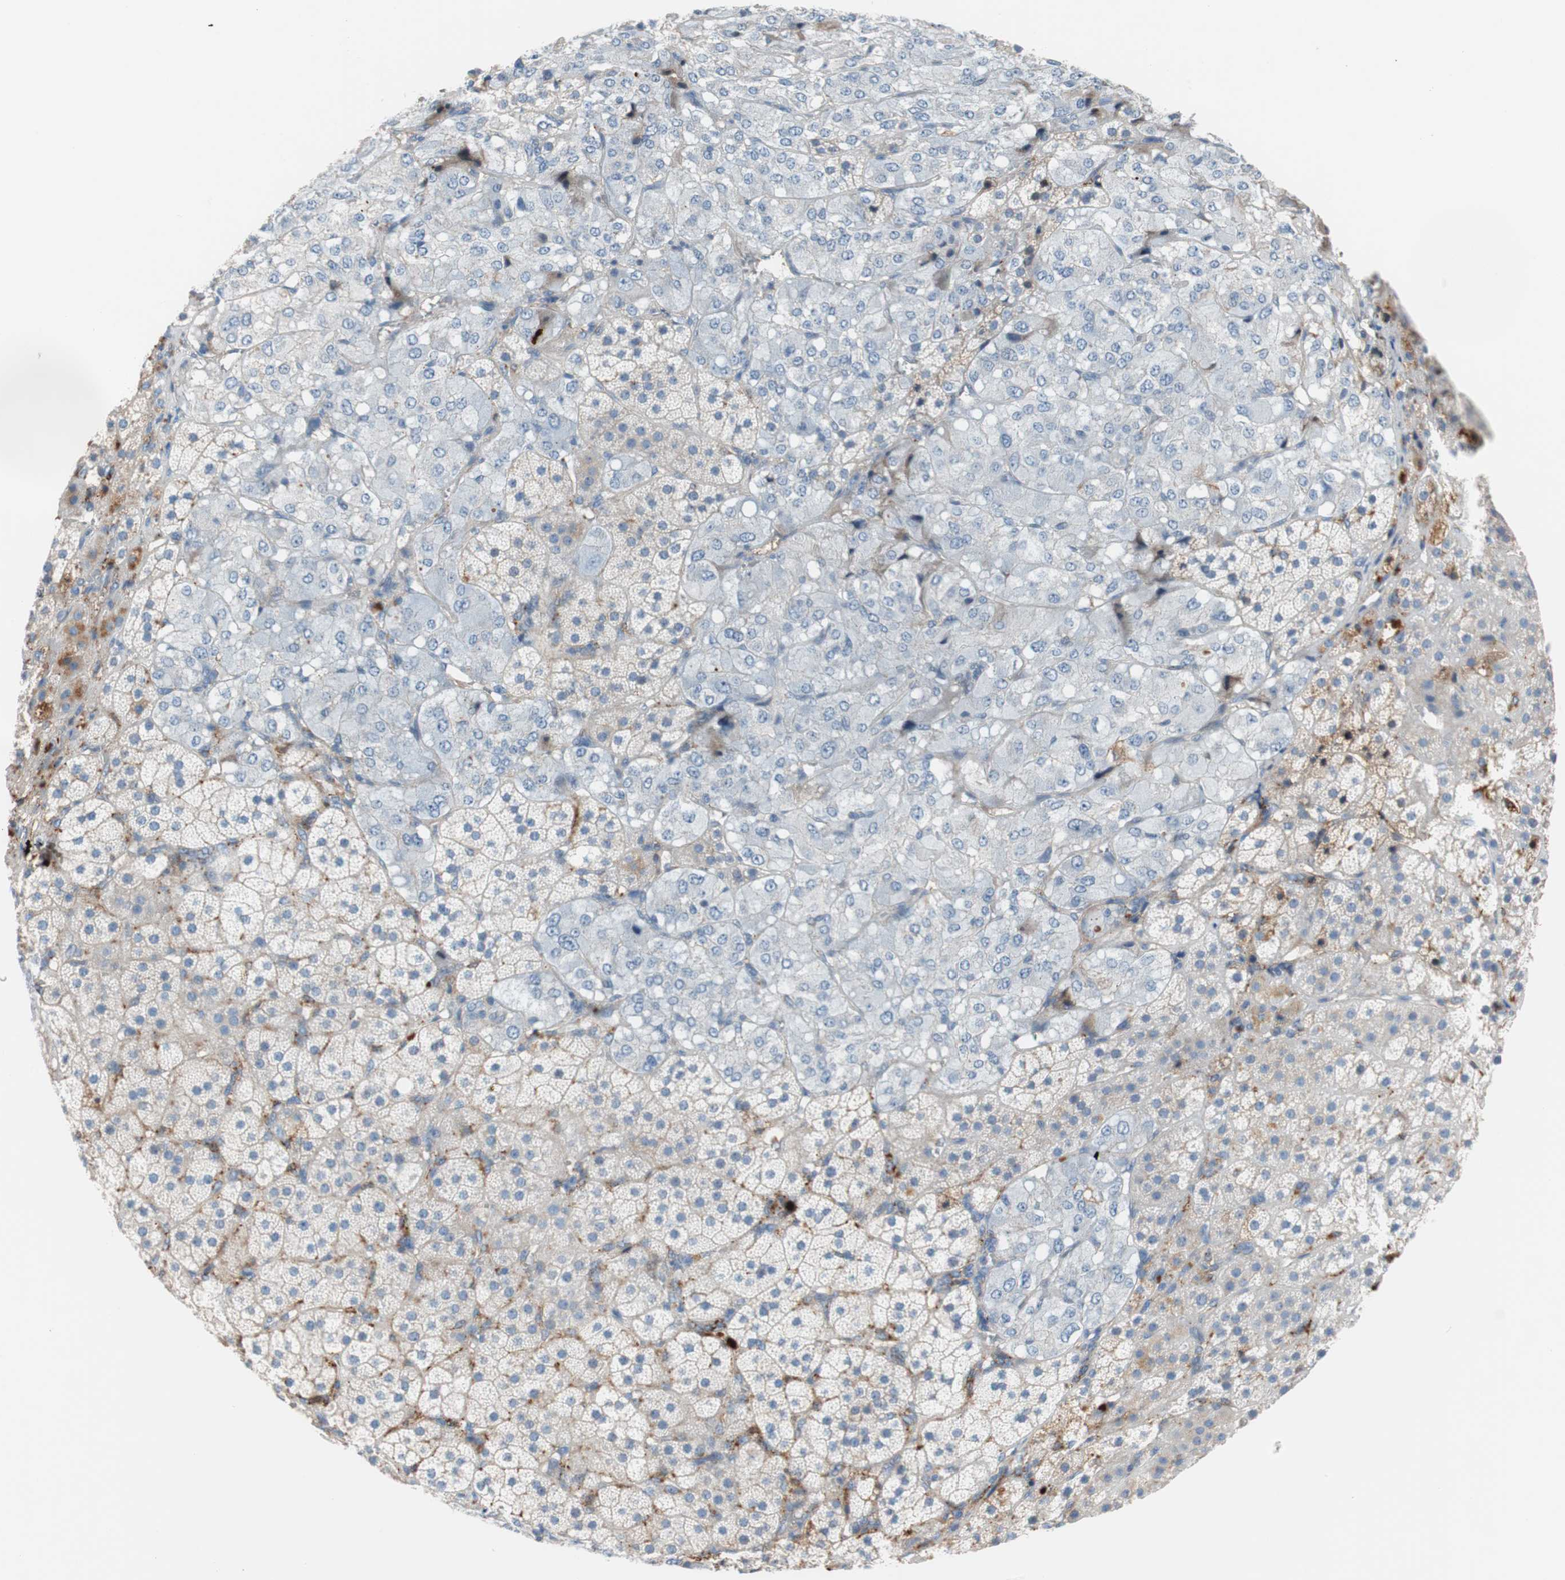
{"staining": {"intensity": "negative", "quantity": "none", "location": "none"}, "tissue": "adrenal gland", "cell_type": "Glandular cells", "image_type": "normal", "snomed": [{"axis": "morphology", "description": "Normal tissue, NOS"}, {"axis": "topography", "description": "Adrenal gland"}], "caption": "IHC of unremarkable adrenal gland exhibits no expression in glandular cells. Brightfield microscopy of IHC stained with DAB (brown) and hematoxylin (blue), captured at high magnification.", "gene": "RBP4", "patient": {"sex": "female", "age": 44}}